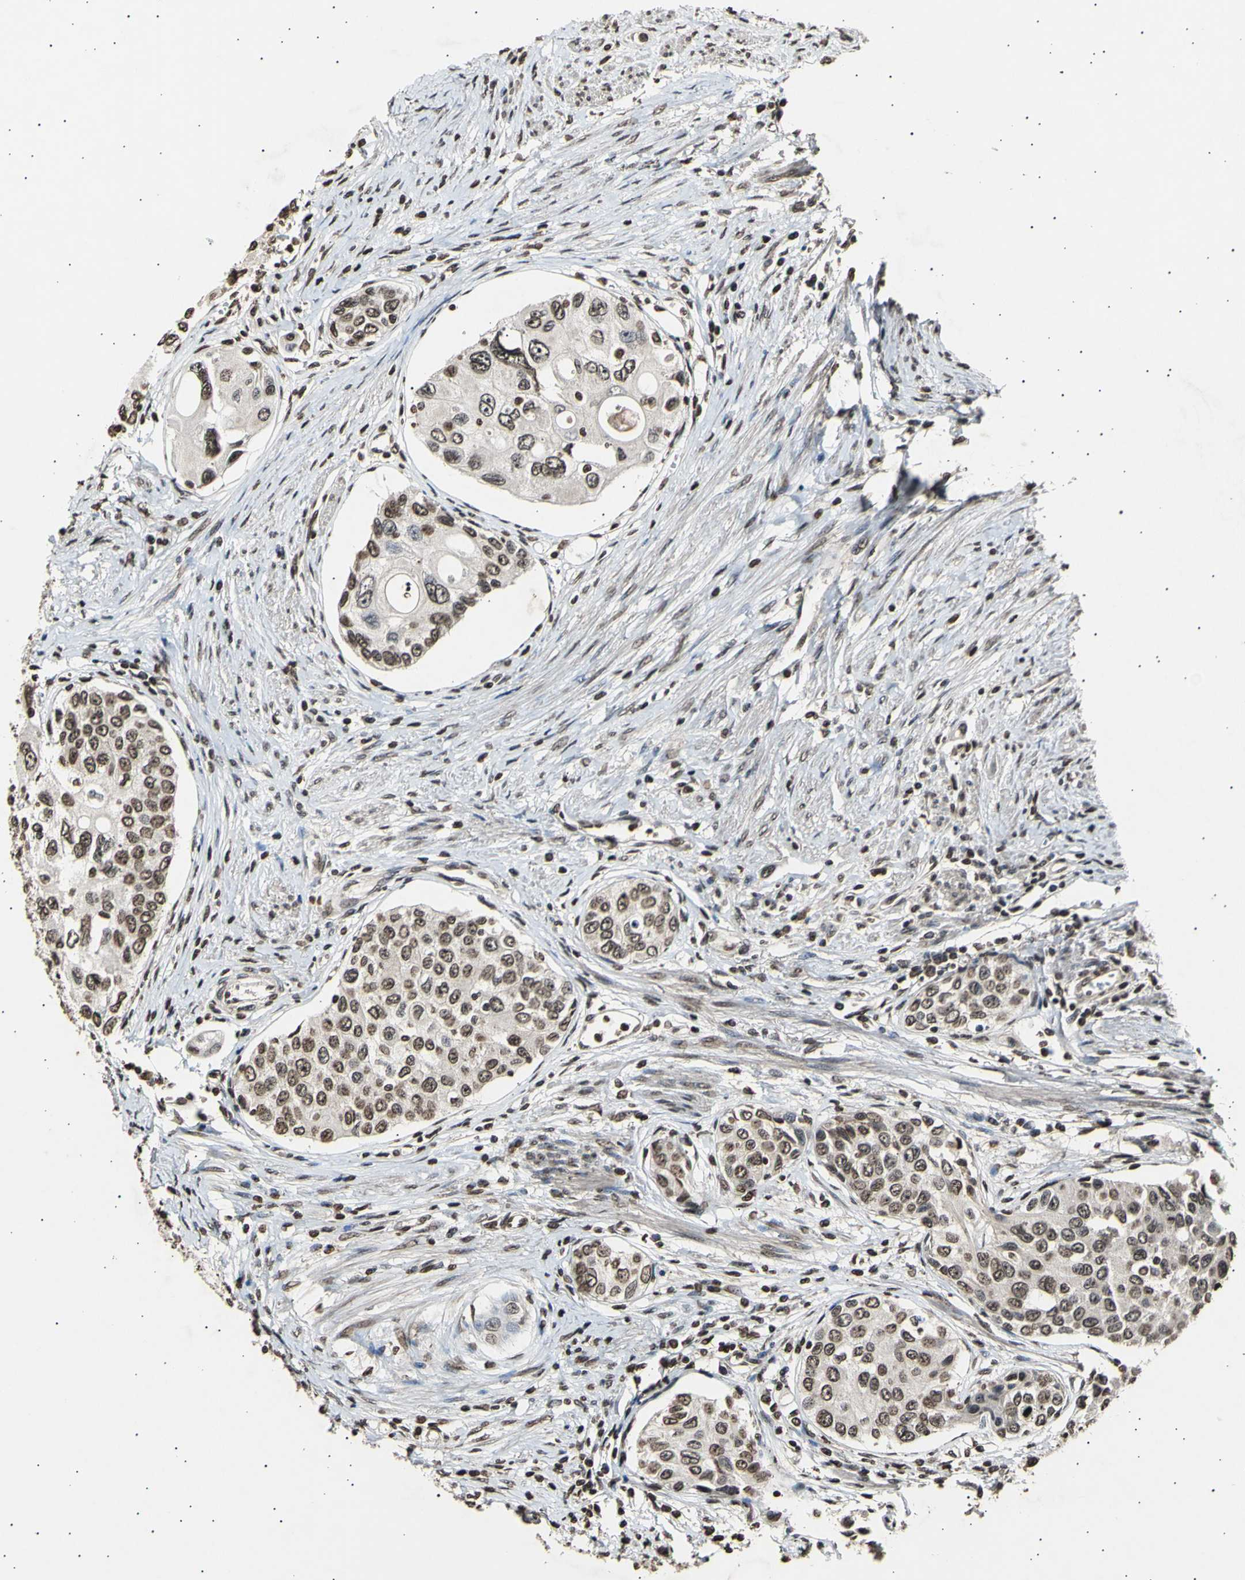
{"staining": {"intensity": "moderate", "quantity": ">75%", "location": "cytoplasmic/membranous,nuclear"}, "tissue": "urothelial cancer", "cell_type": "Tumor cells", "image_type": "cancer", "snomed": [{"axis": "morphology", "description": "Urothelial carcinoma, High grade"}, {"axis": "topography", "description": "Urinary bladder"}], "caption": "Human urothelial carcinoma (high-grade) stained with a protein marker exhibits moderate staining in tumor cells.", "gene": "ANAPC7", "patient": {"sex": "female", "age": 56}}